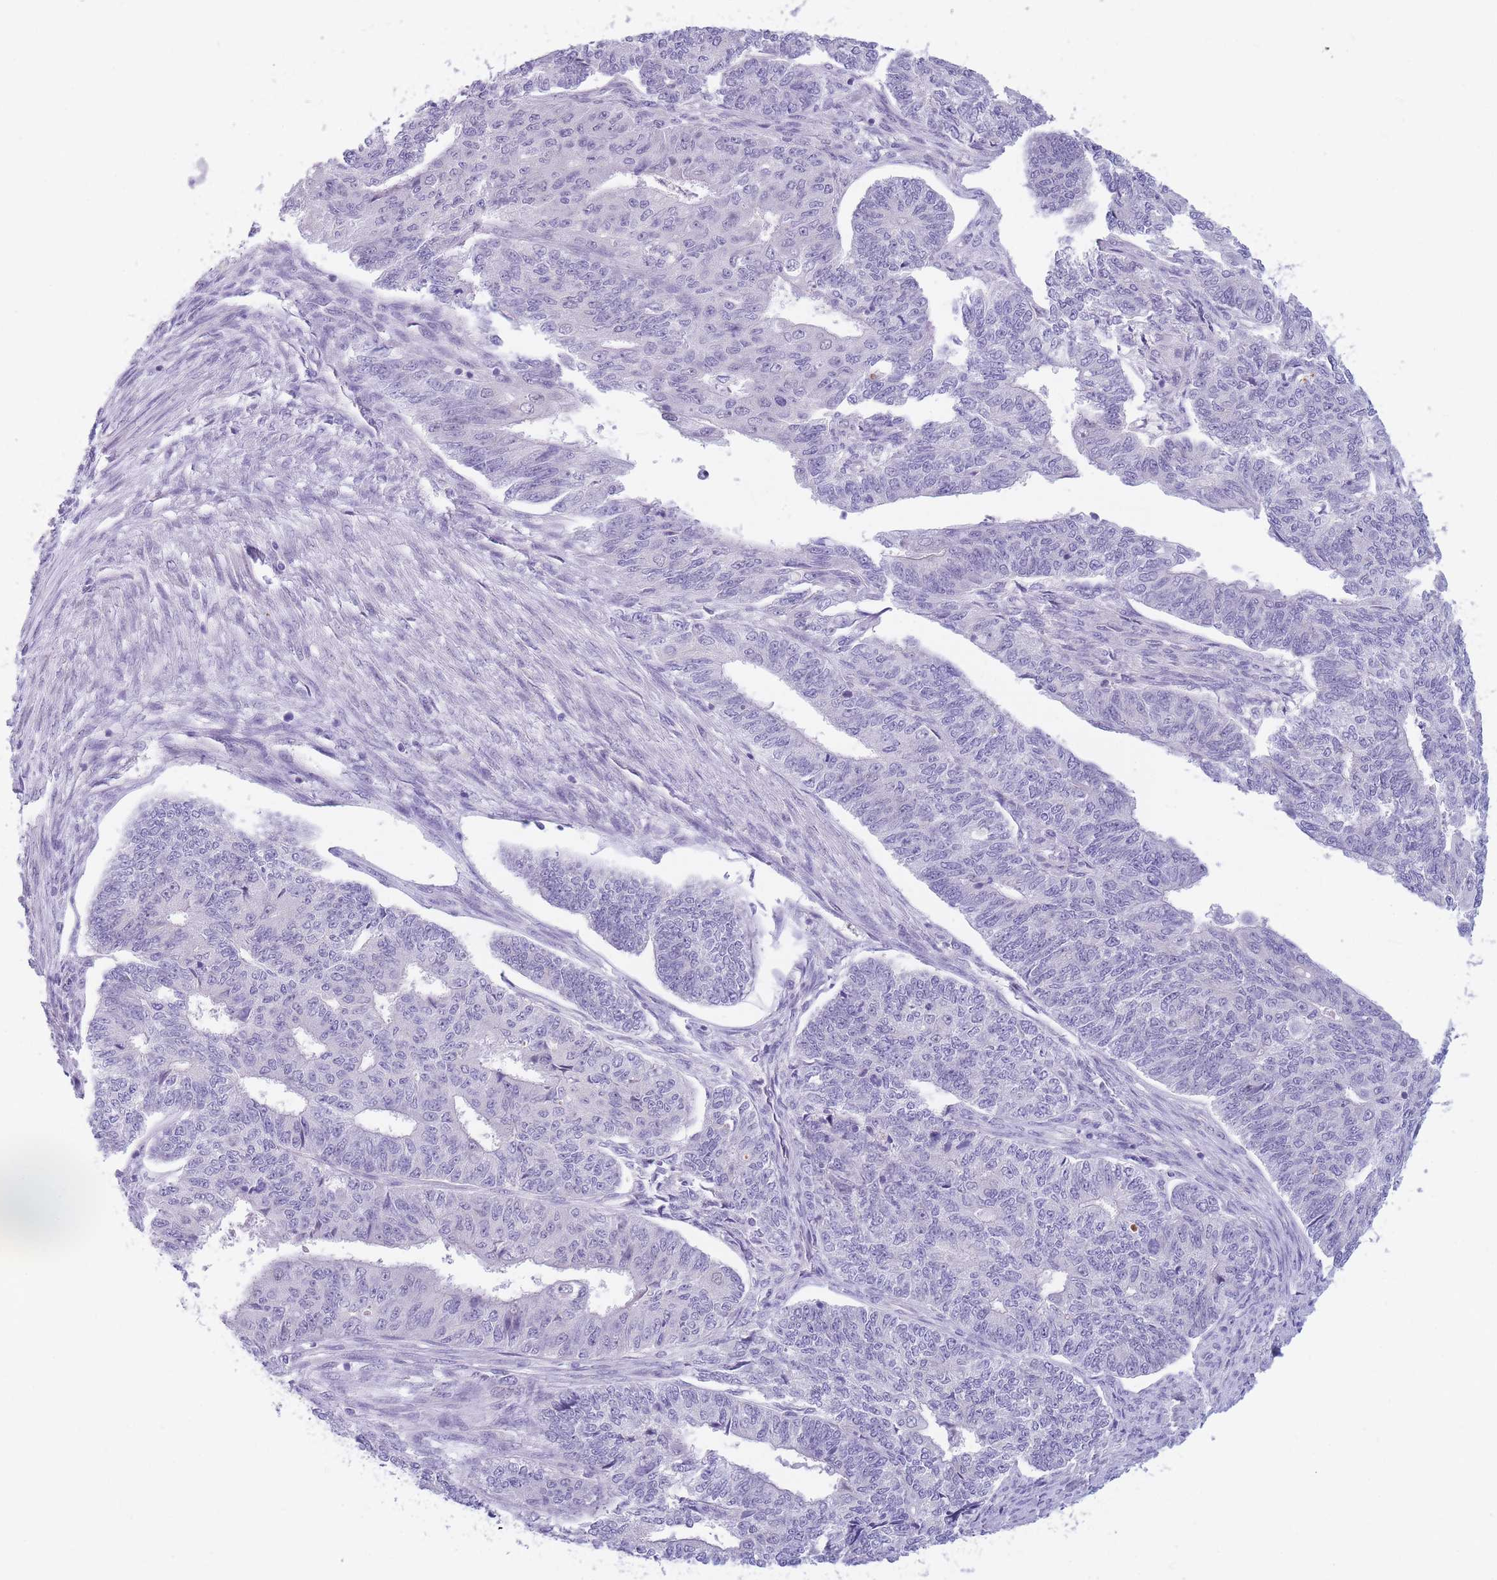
{"staining": {"intensity": "negative", "quantity": "none", "location": "none"}, "tissue": "endometrial cancer", "cell_type": "Tumor cells", "image_type": "cancer", "snomed": [{"axis": "morphology", "description": "Adenocarcinoma, NOS"}, {"axis": "topography", "description": "Endometrium"}], "caption": "Immunohistochemical staining of human endometrial cancer demonstrates no significant positivity in tumor cells.", "gene": "DDX49", "patient": {"sex": "female", "age": 32}}